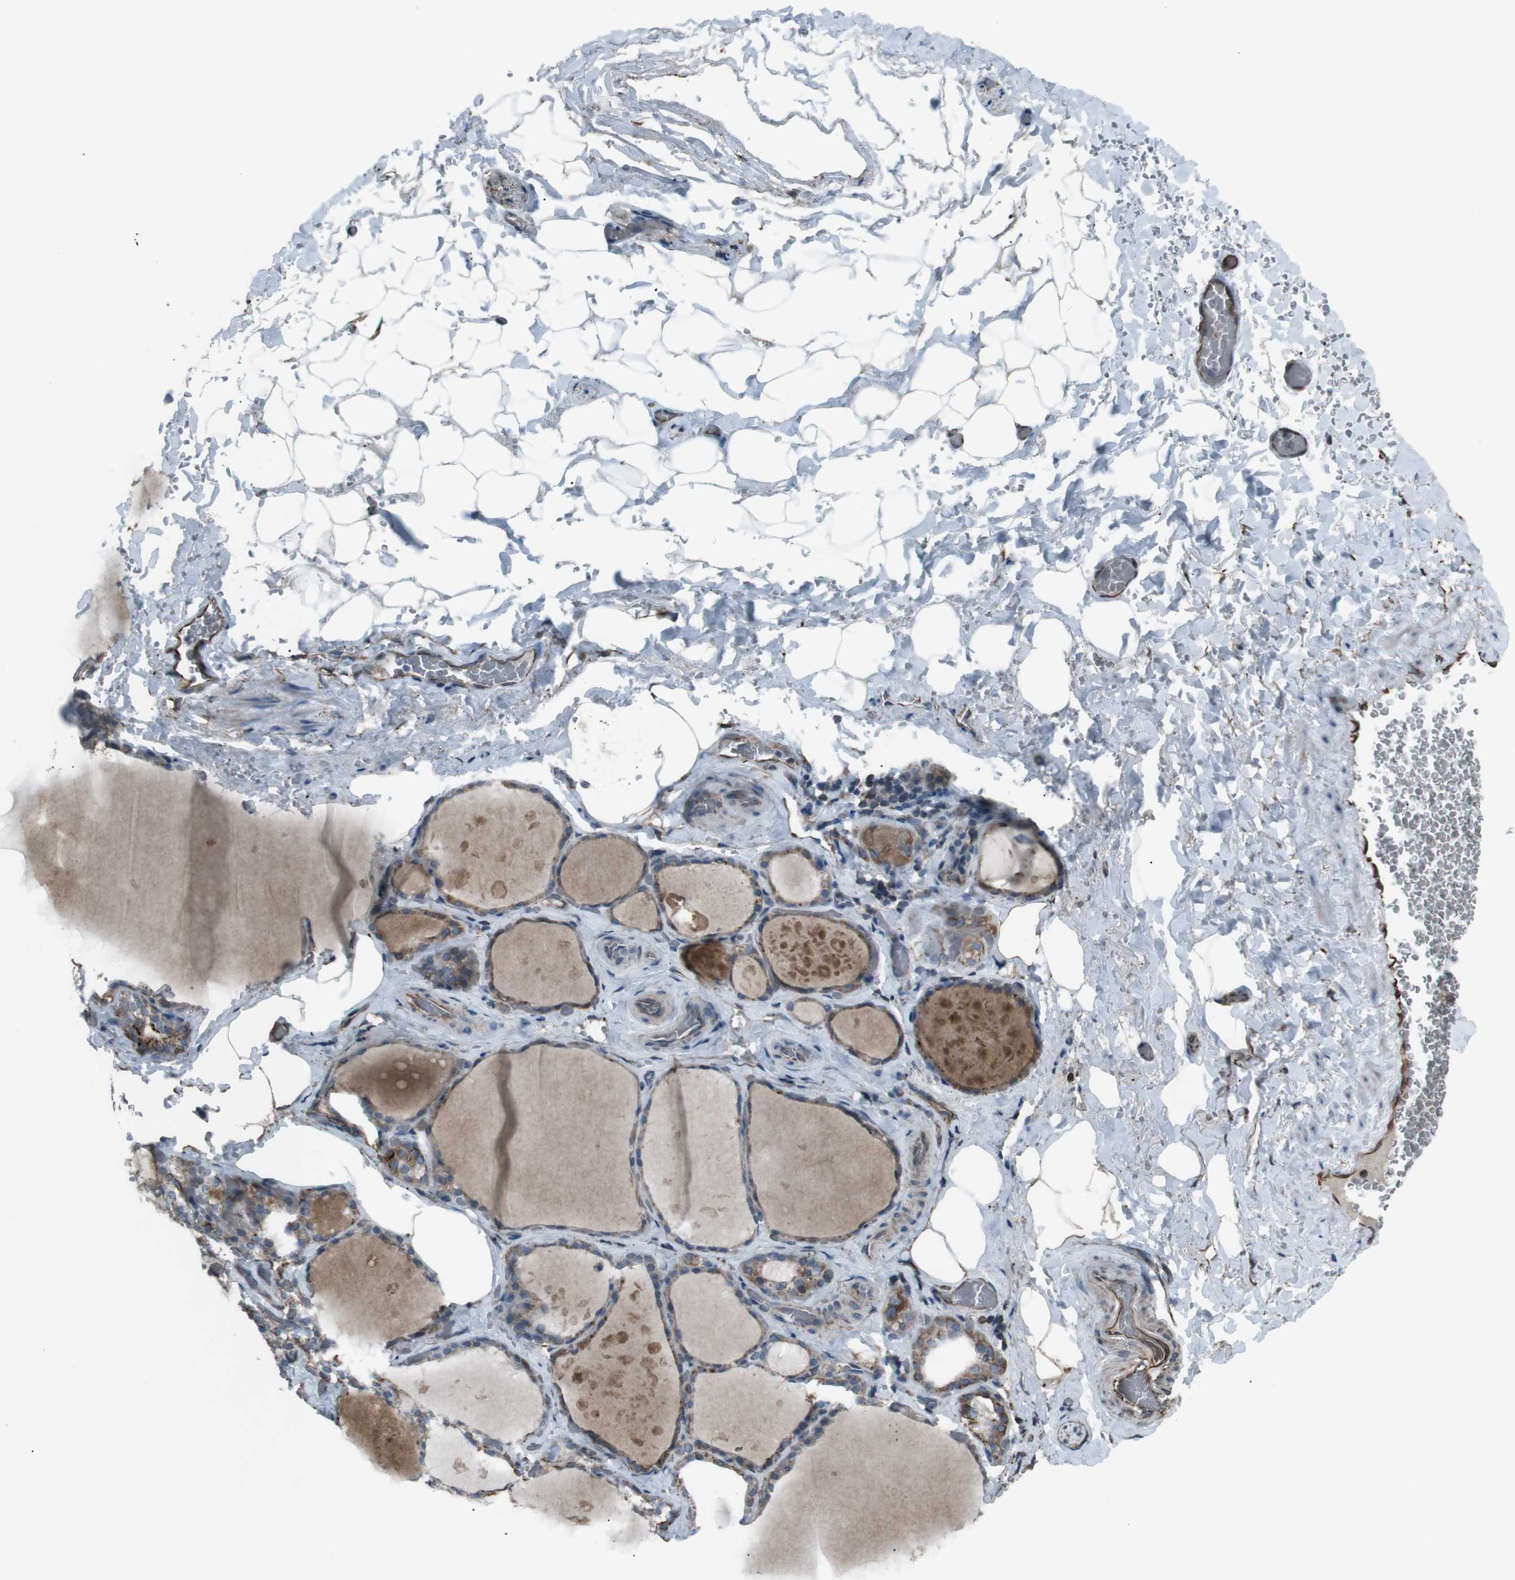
{"staining": {"intensity": "strong", "quantity": "25%-75%", "location": "cytoplasmic/membranous"}, "tissue": "thyroid gland", "cell_type": "Glandular cells", "image_type": "normal", "snomed": [{"axis": "morphology", "description": "Normal tissue, NOS"}, {"axis": "topography", "description": "Thyroid gland"}], "caption": "Immunohistochemistry image of normal human thyroid gland stained for a protein (brown), which exhibits high levels of strong cytoplasmic/membranous staining in about 25%-75% of glandular cells.", "gene": "TMEM141", "patient": {"sex": "male", "age": 61}}